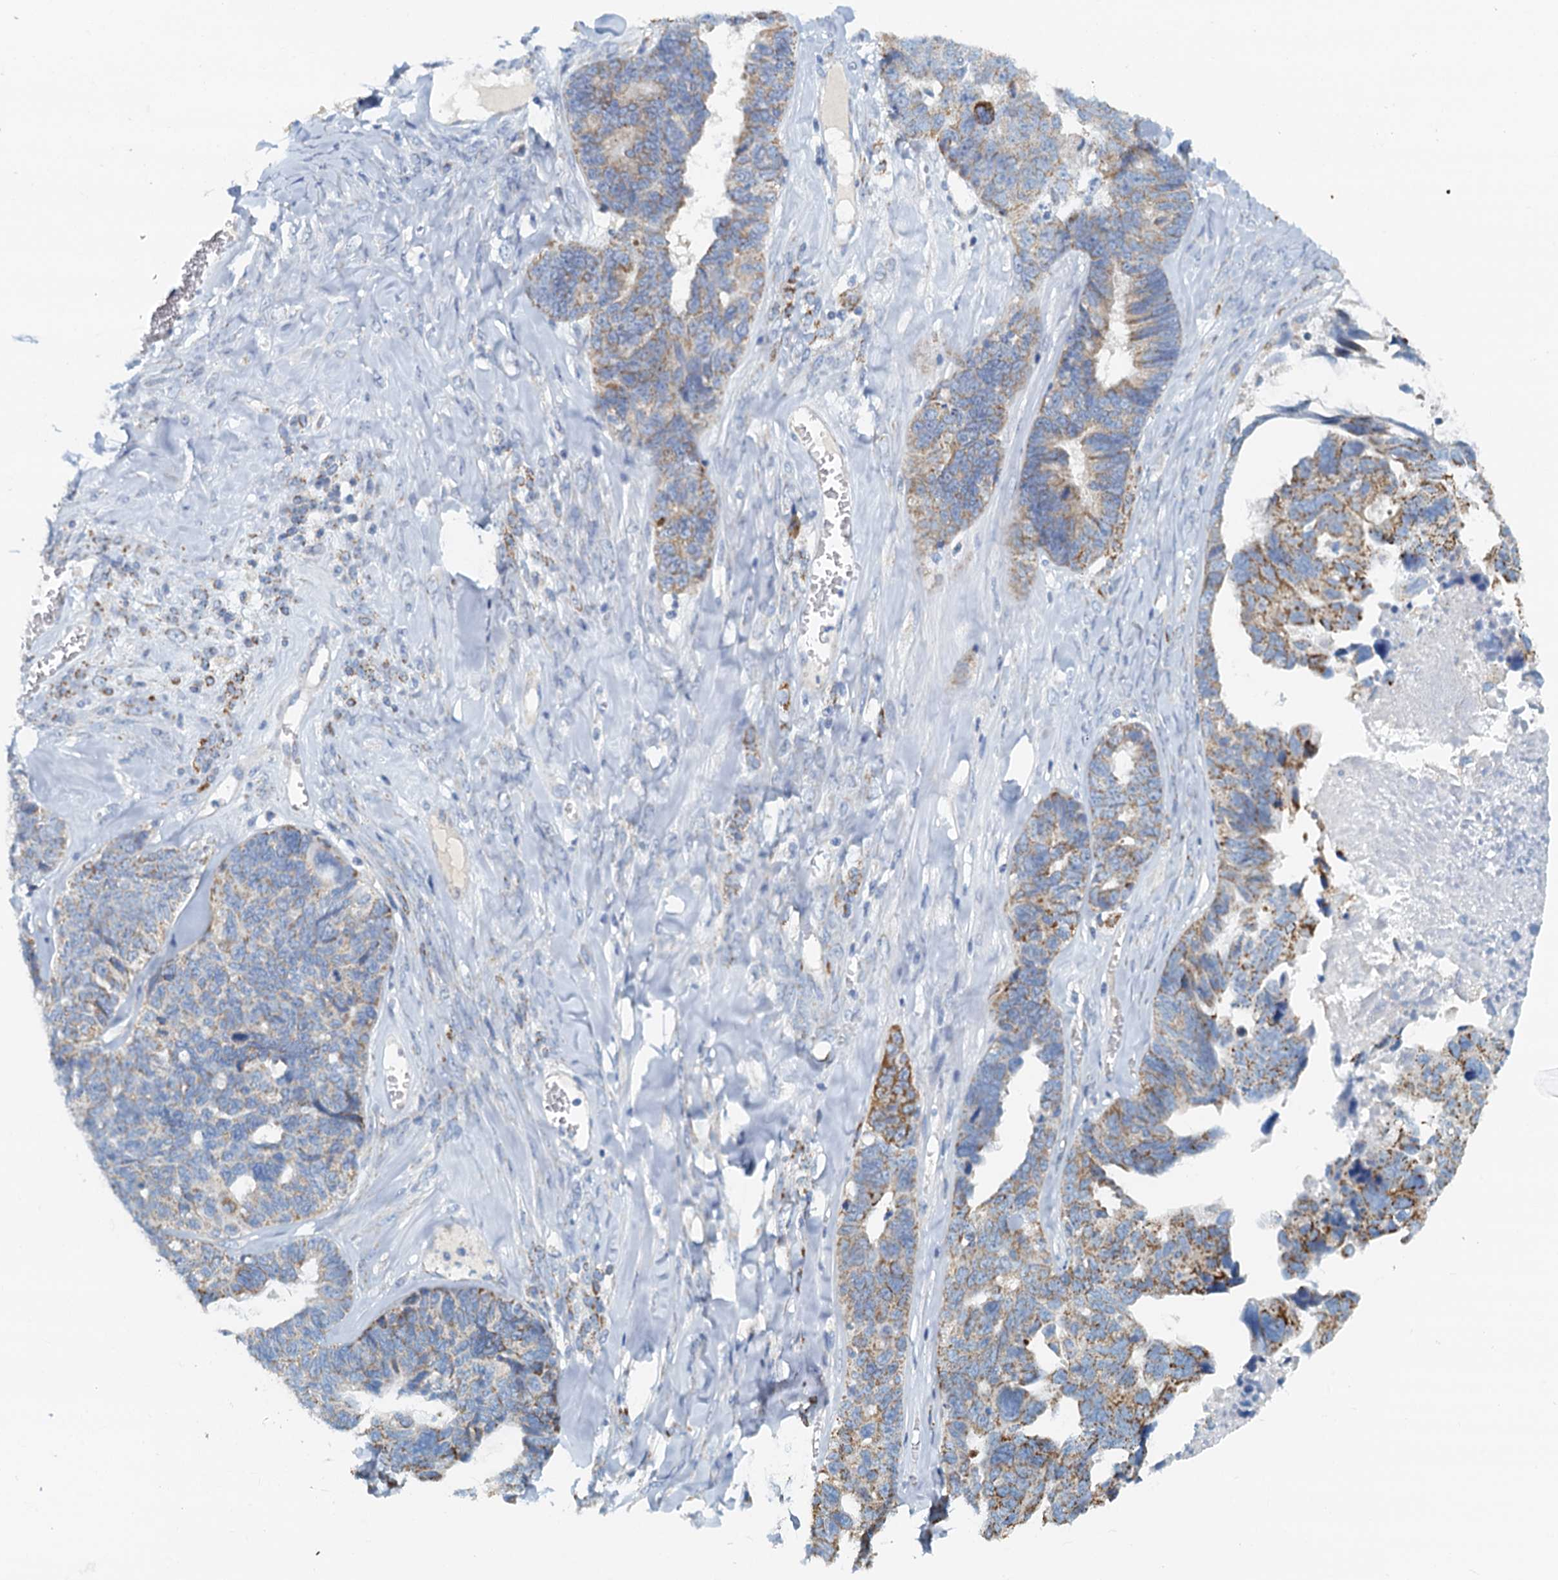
{"staining": {"intensity": "moderate", "quantity": "25%-75%", "location": "cytoplasmic/membranous"}, "tissue": "ovarian cancer", "cell_type": "Tumor cells", "image_type": "cancer", "snomed": [{"axis": "morphology", "description": "Cystadenocarcinoma, serous, NOS"}, {"axis": "topography", "description": "Ovary"}], "caption": "Moderate cytoplasmic/membranous positivity is appreciated in about 25%-75% of tumor cells in ovarian cancer.", "gene": "POC1A", "patient": {"sex": "female", "age": 79}}